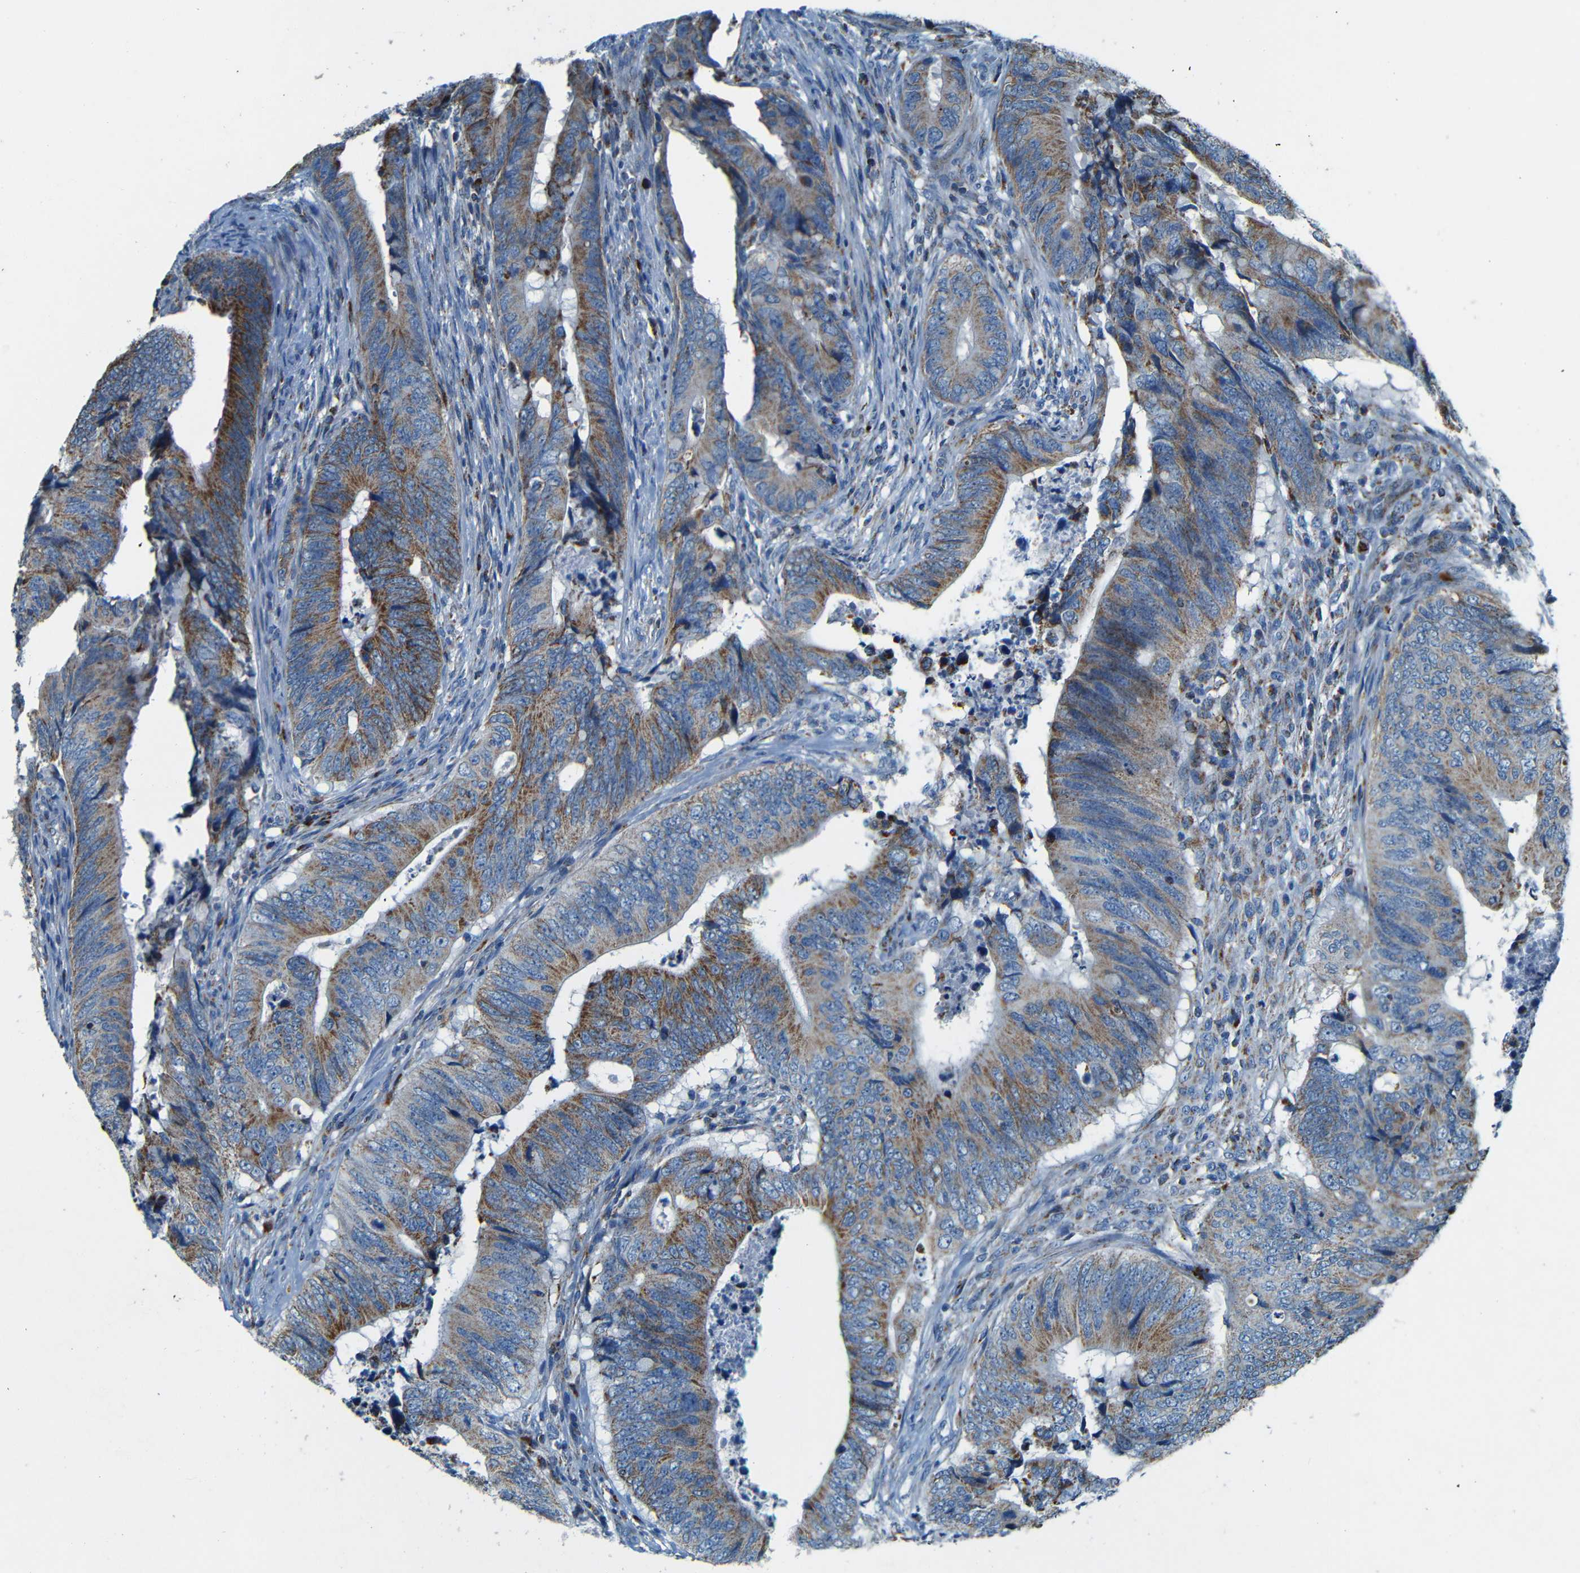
{"staining": {"intensity": "strong", "quantity": "25%-75%", "location": "cytoplasmic/membranous"}, "tissue": "colorectal cancer", "cell_type": "Tumor cells", "image_type": "cancer", "snomed": [{"axis": "morphology", "description": "Normal tissue, NOS"}, {"axis": "morphology", "description": "Adenocarcinoma, NOS"}, {"axis": "topography", "description": "Colon"}], "caption": "The immunohistochemical stain highlights strong cytoplasmic/membranous staining in tumor cells of colorectal adenocarcinoma tissue.", "gene": "WSCD2", "patient": {"sex": "male", "age": 56}}